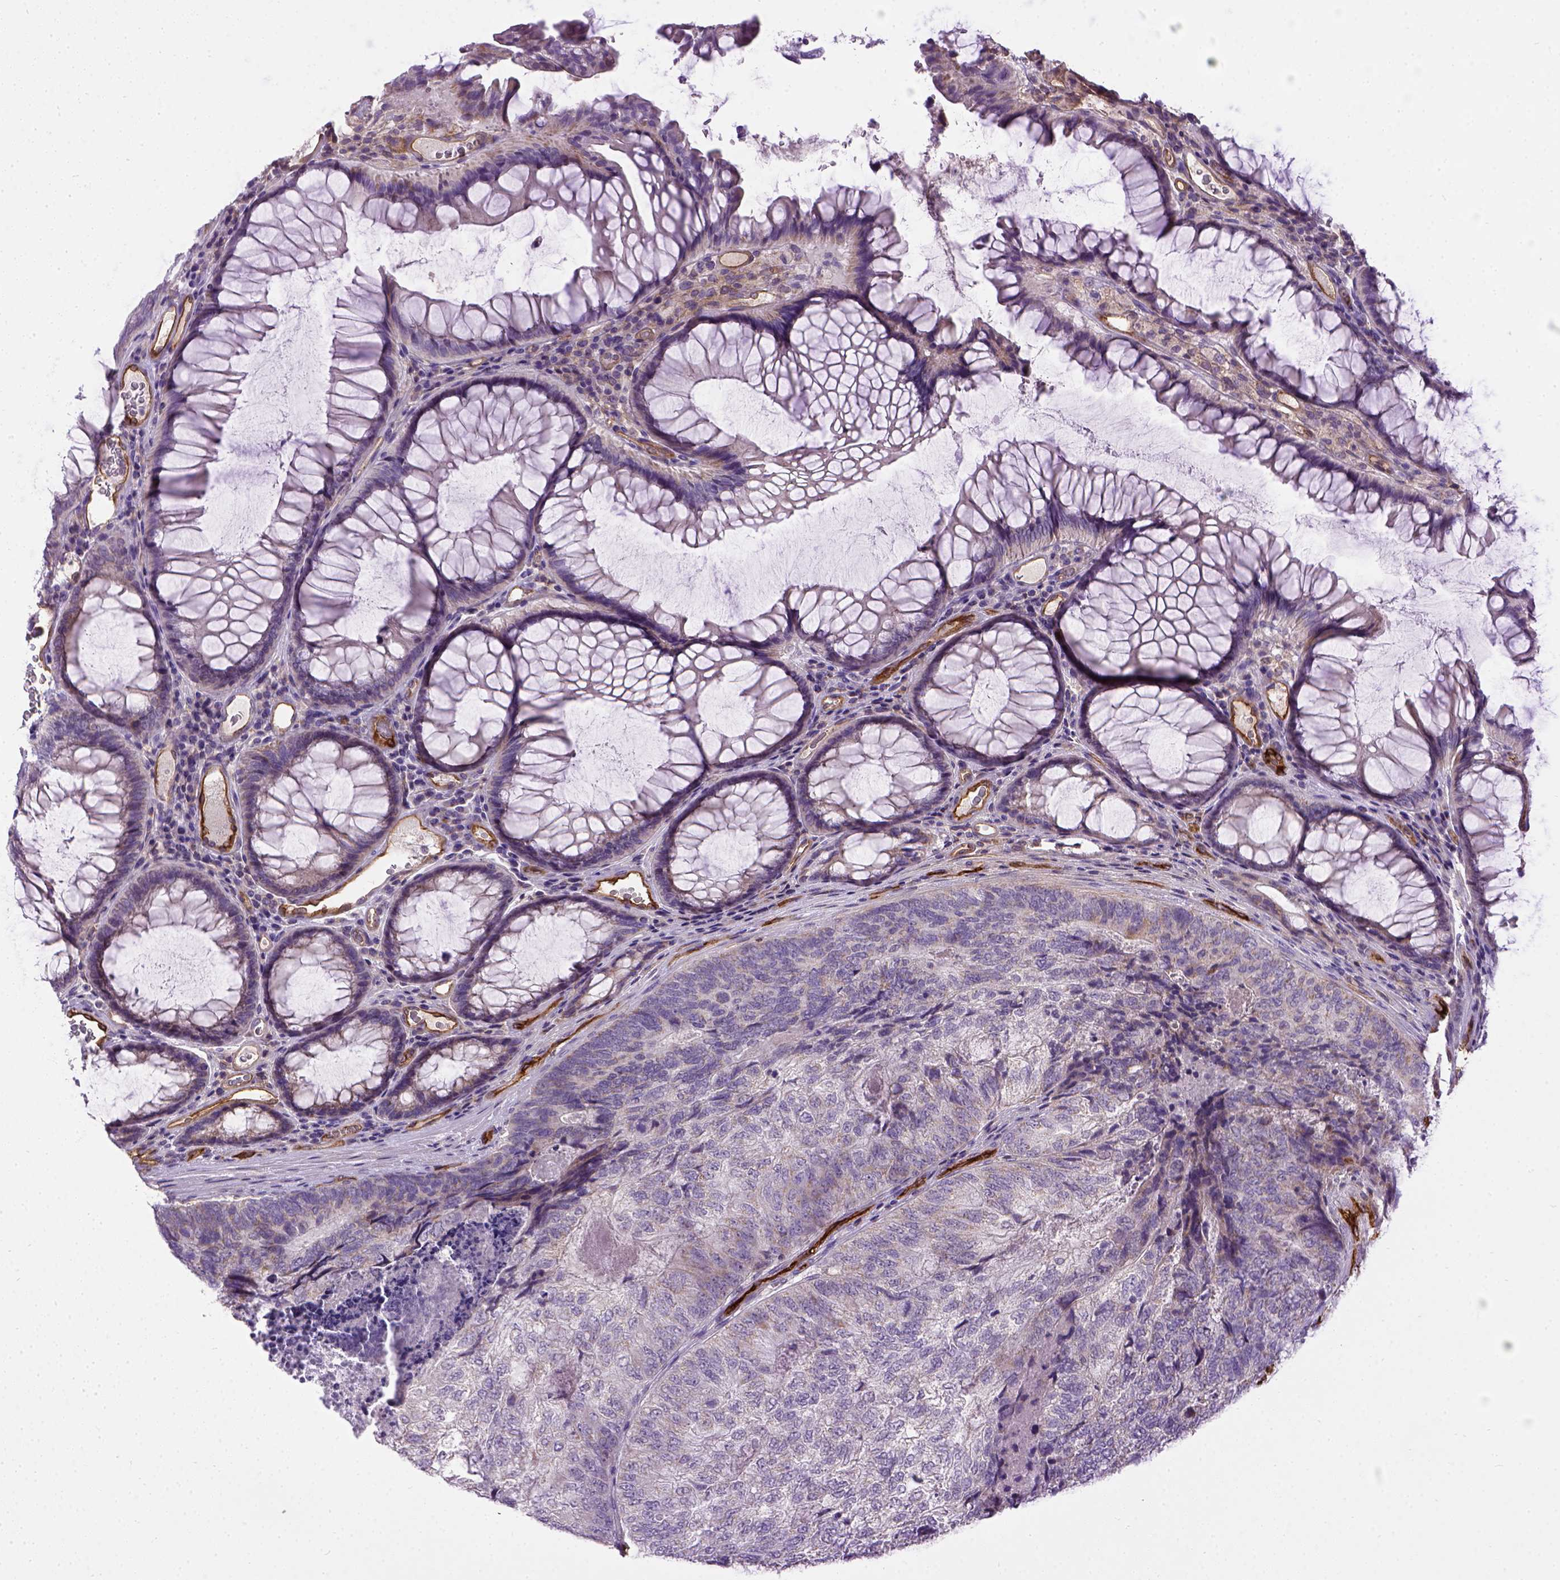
{"staining": {"intensity": "weak", "quantity": "25%-75%", "location": "cytoplasmic/membranous"}, "tissue": "colorectal cancer", "cell_type": "Tumor cells", "image_type": "cancer", "snomed": [{"axis": "morphology", "description": "Adenocarcinoma, NOS"}, {"axis": "topography", "description": "Colon"}], "caption": "A photomicrograph of human colorectal adenocarcinoma stained for a protein reveals weak cytoplasmic/membranous brown staining in tumor cells.", "gene": "ENG", "patient": {"sex": "female", "age": 67}}